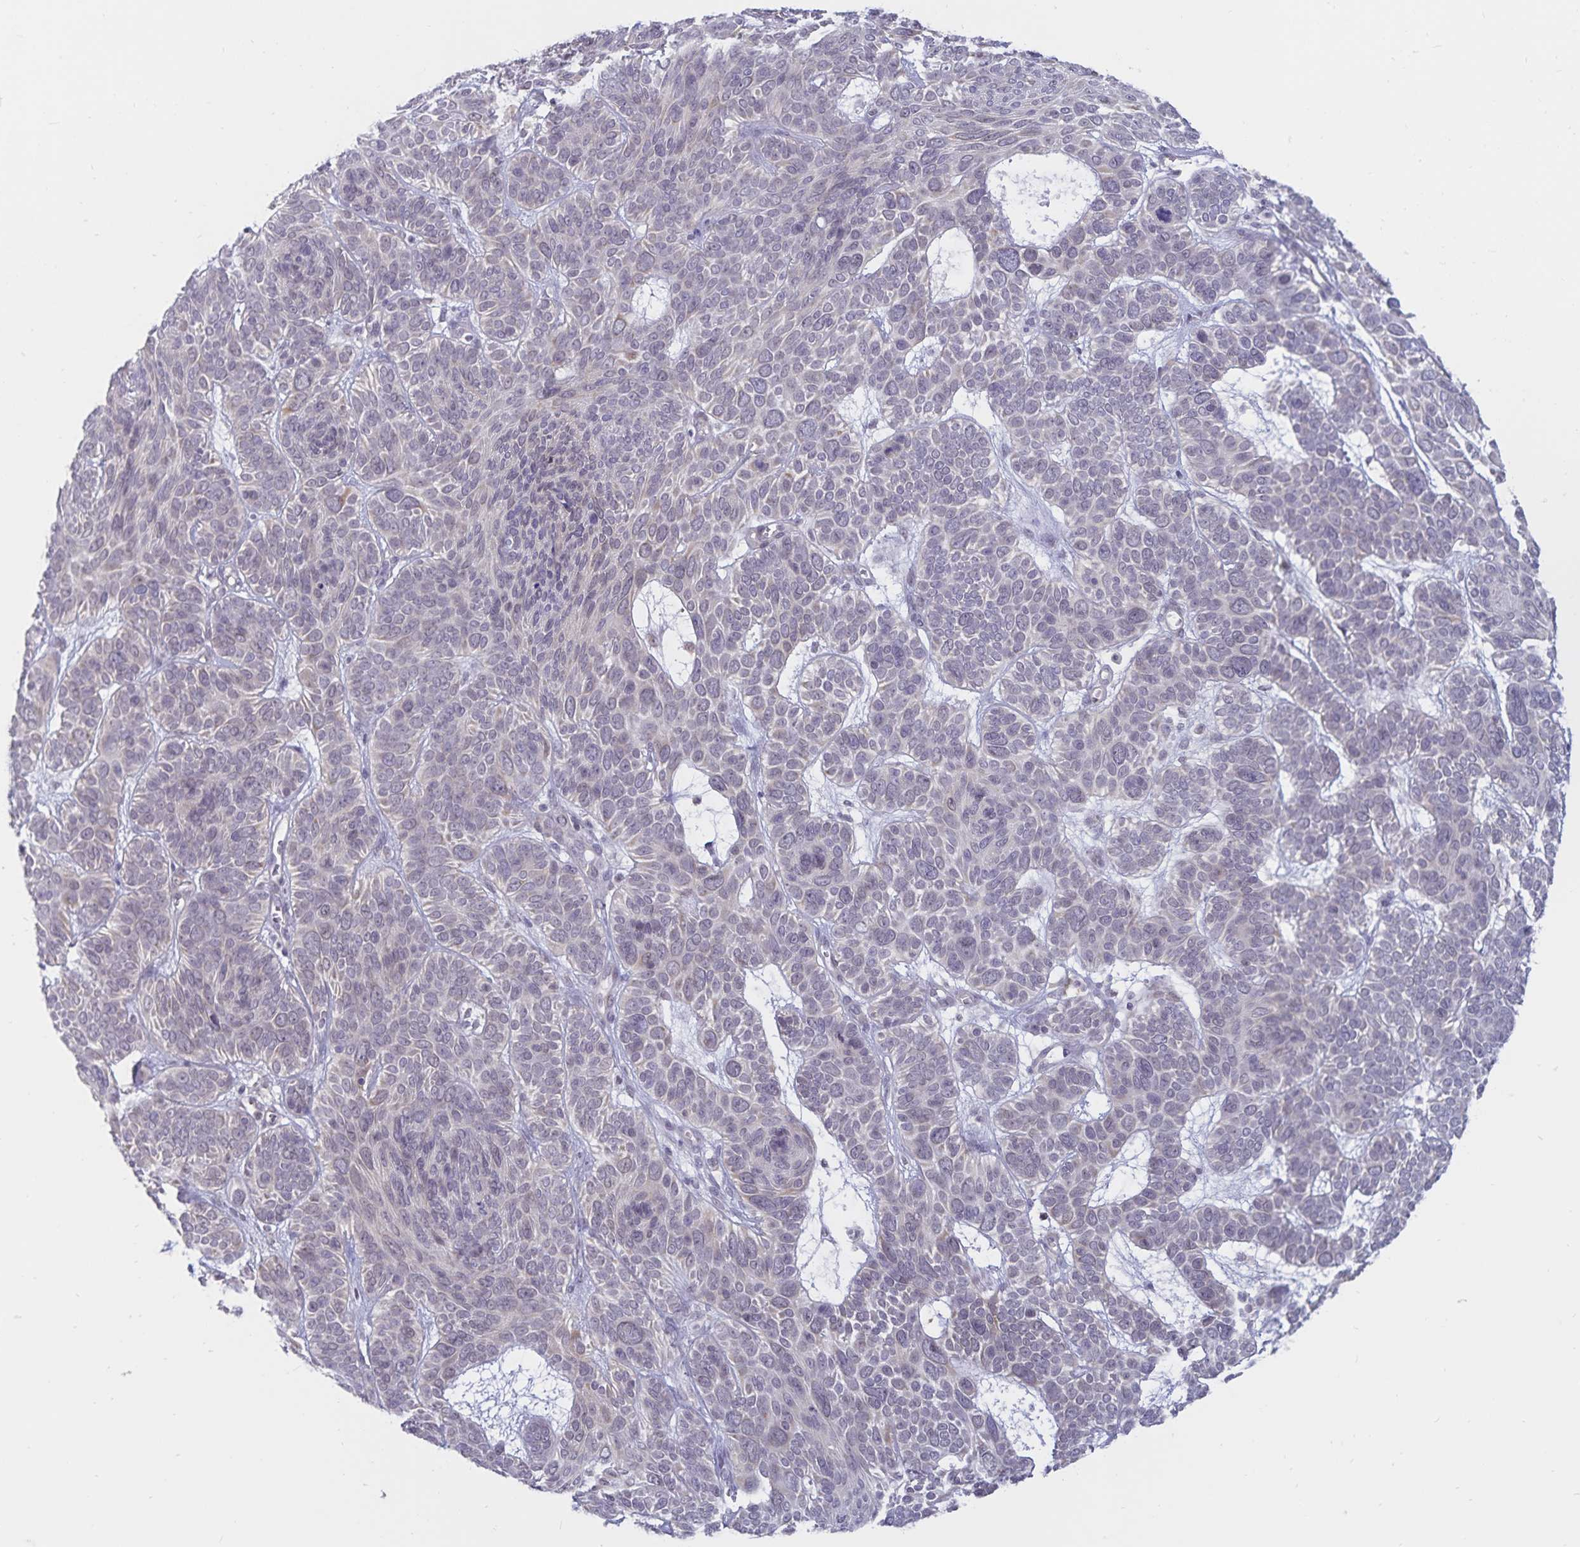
{"staining": {"intensity": "negative", "quantity": "none", "location": "none"}, "tissue": "skin cancer", "cell_type": "Tumor cells", "image_type": "cancer", "snomed": [{"axis": "morphology", "description": "Basal cell carcinoma"}, {"axis": "topography", "description": "Skin"}, {"axis": "topography", "description": "Skin of face"}], "caption": "This is a micrograph of immunohistochemistry (IHC) staining of skin basal cell carcinoma, which shows no positivity in tumor cells.", "gene": "ATP2A2", "patient": {"sex": "male", "age": 73}}